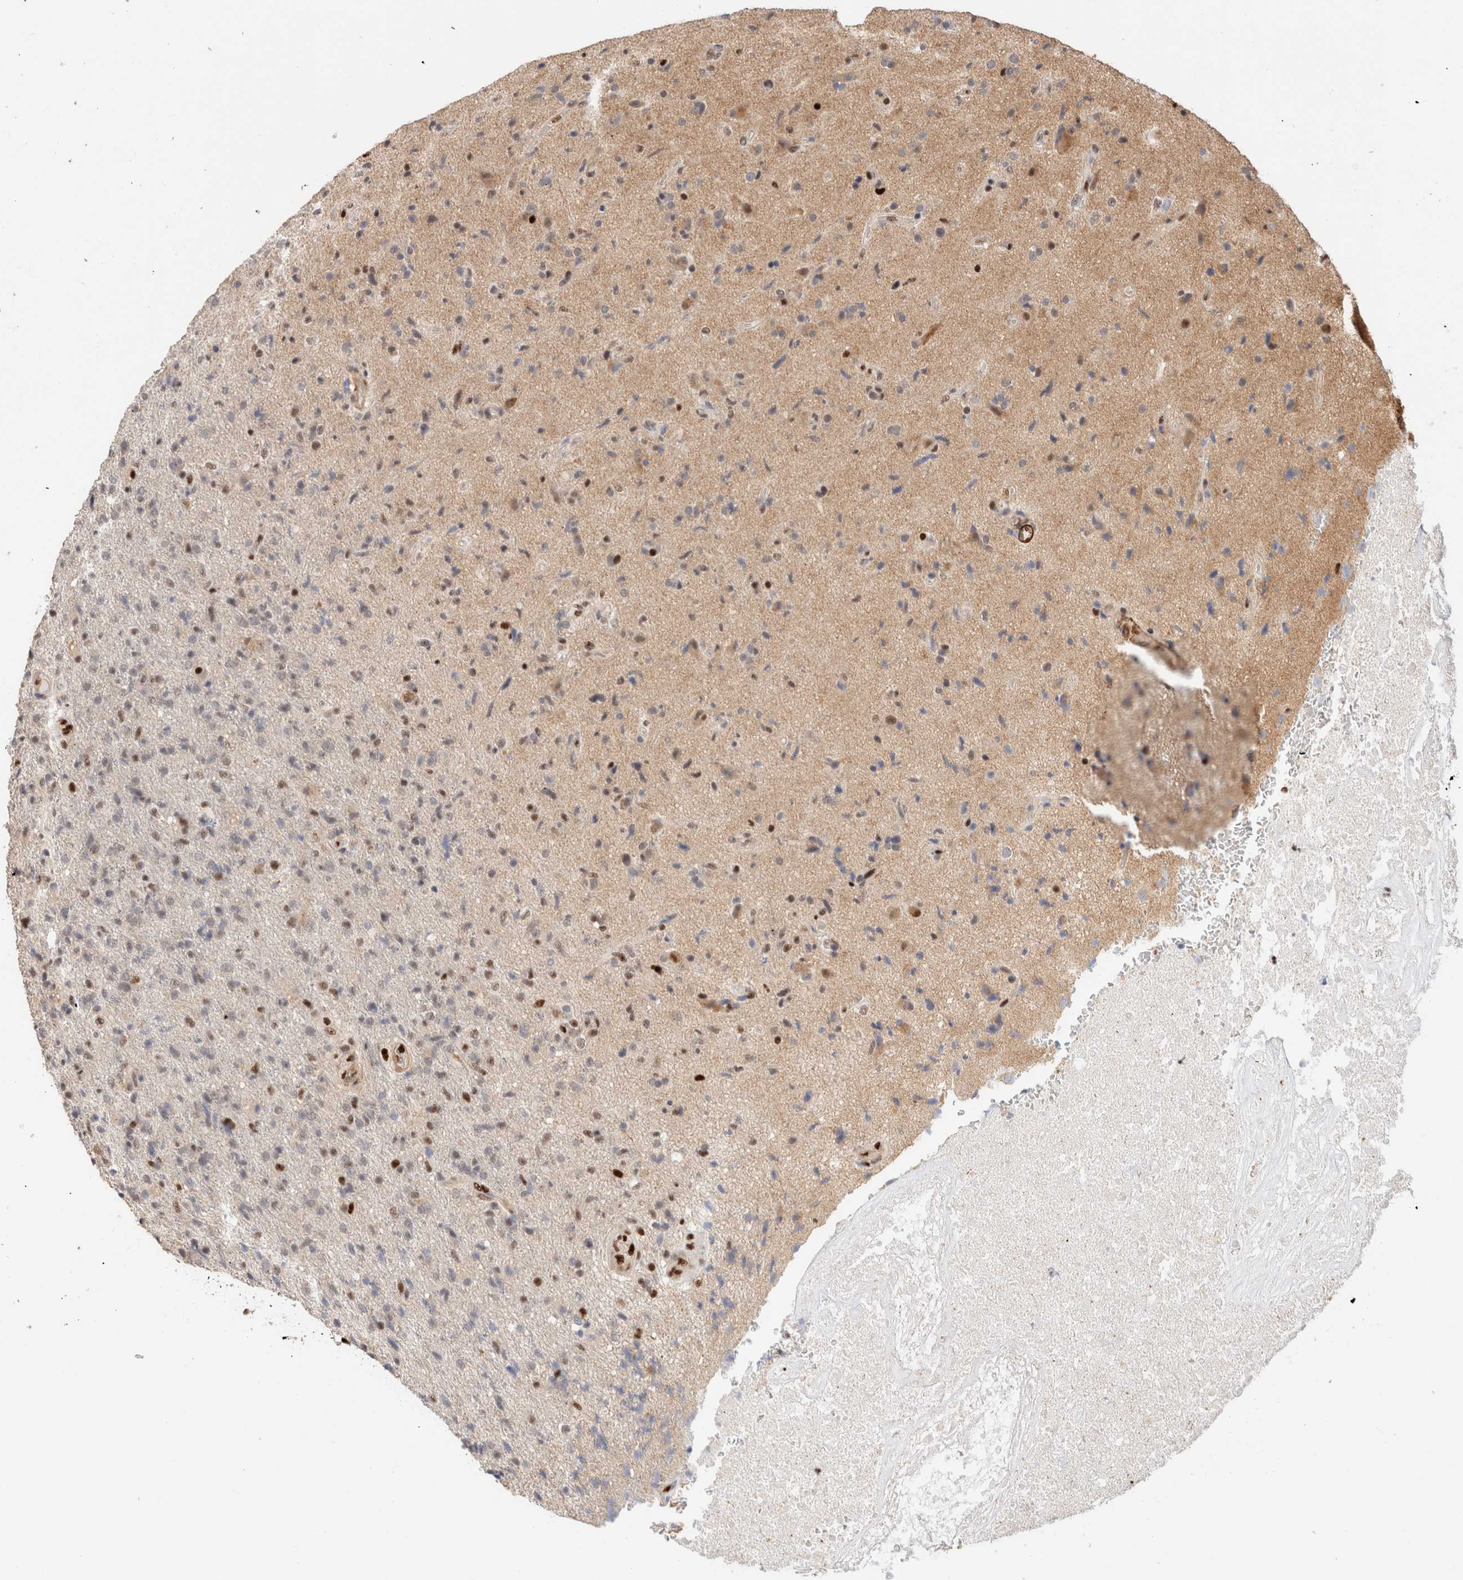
{"staining": {"intensity": "moderate", "quantity": "<25%", "location": "nuclear"}, "tissue": "glioma", "cell_type": "Tumor cells", "image_type": "cancer", "snomed": [{"axis": "morphology", "description": "Glioma, malignant, High grade"}, {"axis": "topography", "description": "Brain"}], "caption": "Protein staining of glioma tissue shows moderate nuclear positivity in about <25% of tumor cells.", "gene": "ID3", "patient": {"sex": "male", "age": 72}}